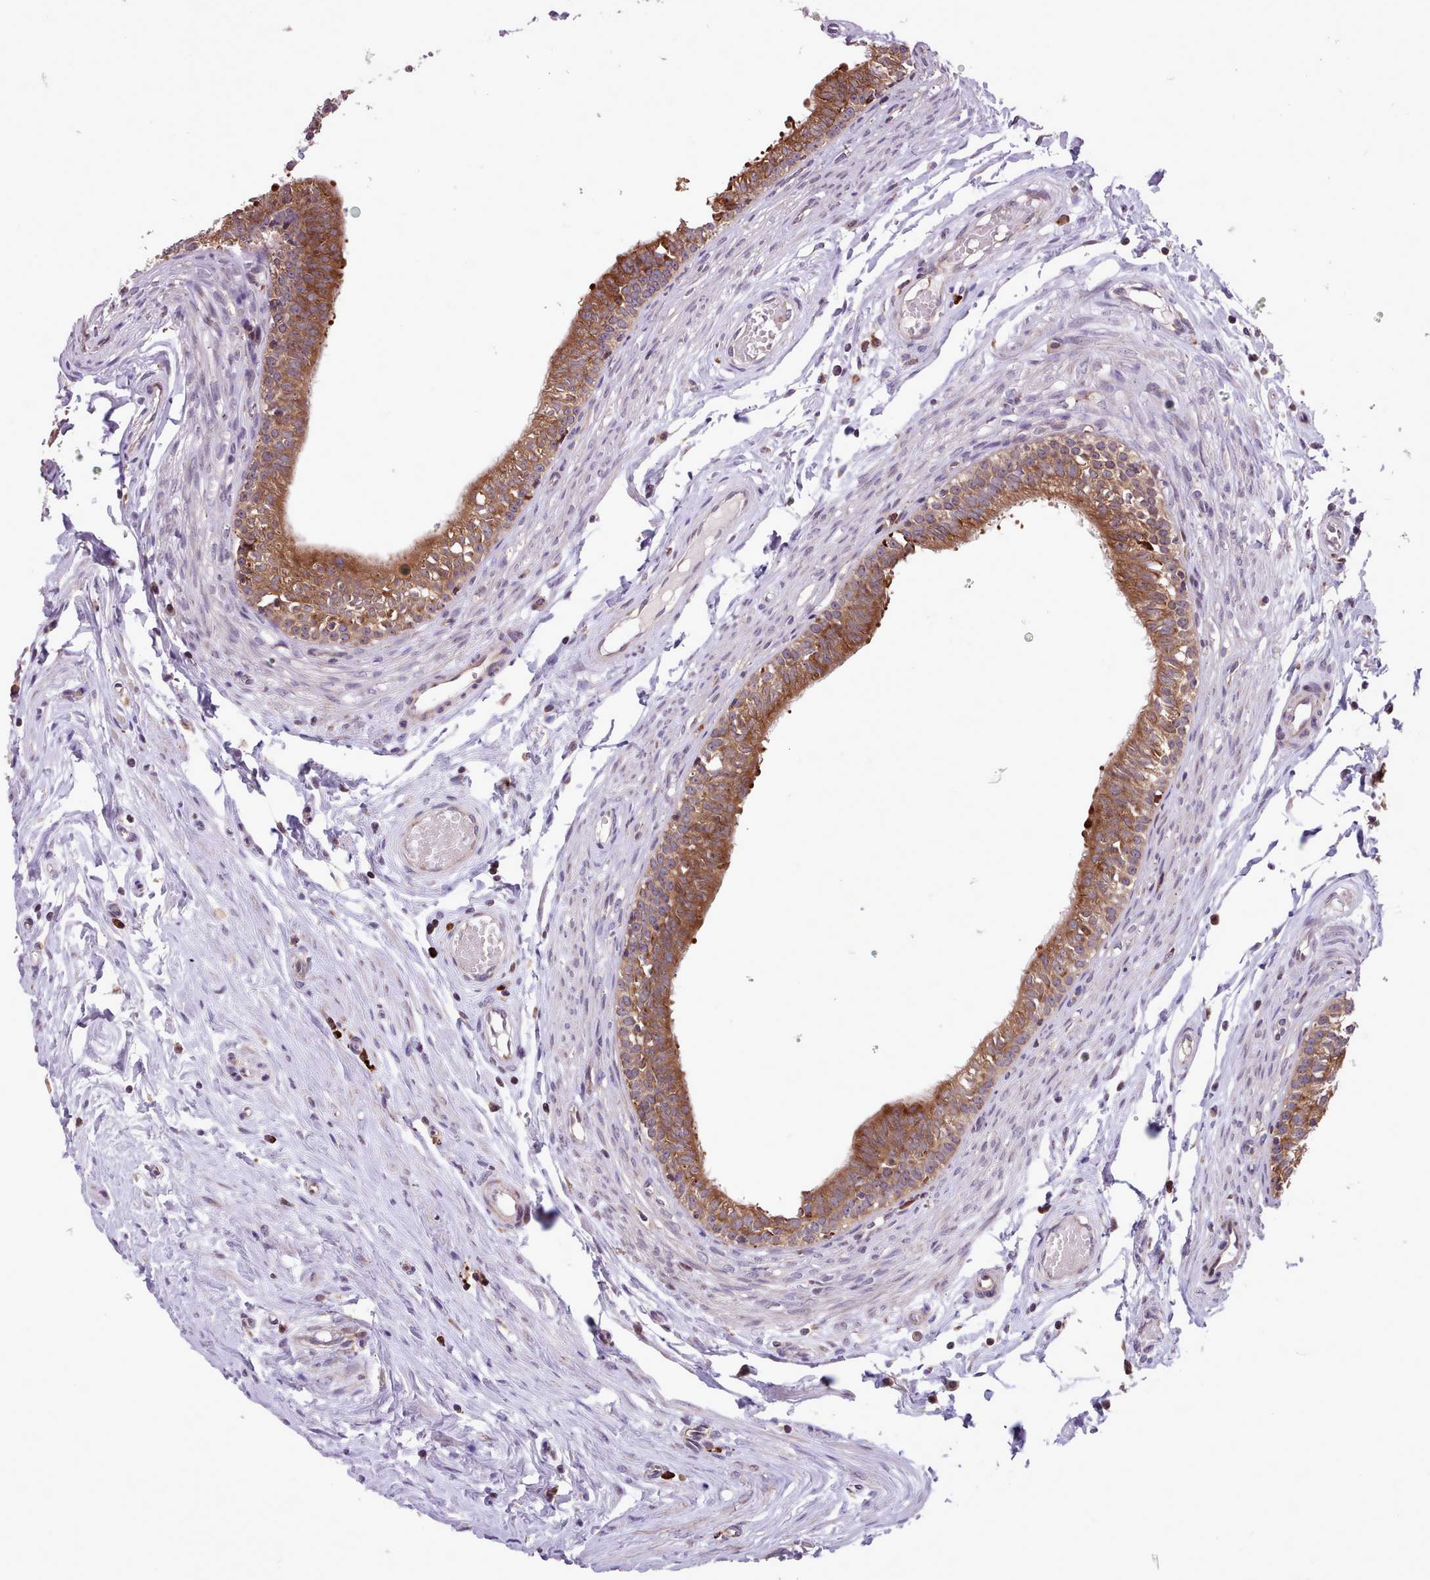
{"staining": {"intensity": "strong", "quantity": ">75%", "location": "cytoplasmic/membranous"}, "tissue": "epididymis", "cell_type": "Glandular cells", "image_type": "normal", "snomed": [{"axis": "morphology", "description": "Normal tissue, NOS"}, {"axis": "topography", "description": "Epididymis, spermatic cord, NOS"}], "caption": "An immunohistochemistry image of benign tissue is shown. Protein staining in brown highlights strong cytoplasmic/membranous positivity in epididymis within glandular cells. (DAB IHC with brightfield microscopy, high magnification).", "gene": "TTLL3", "patient": {"sex": "male", "age": 22}}